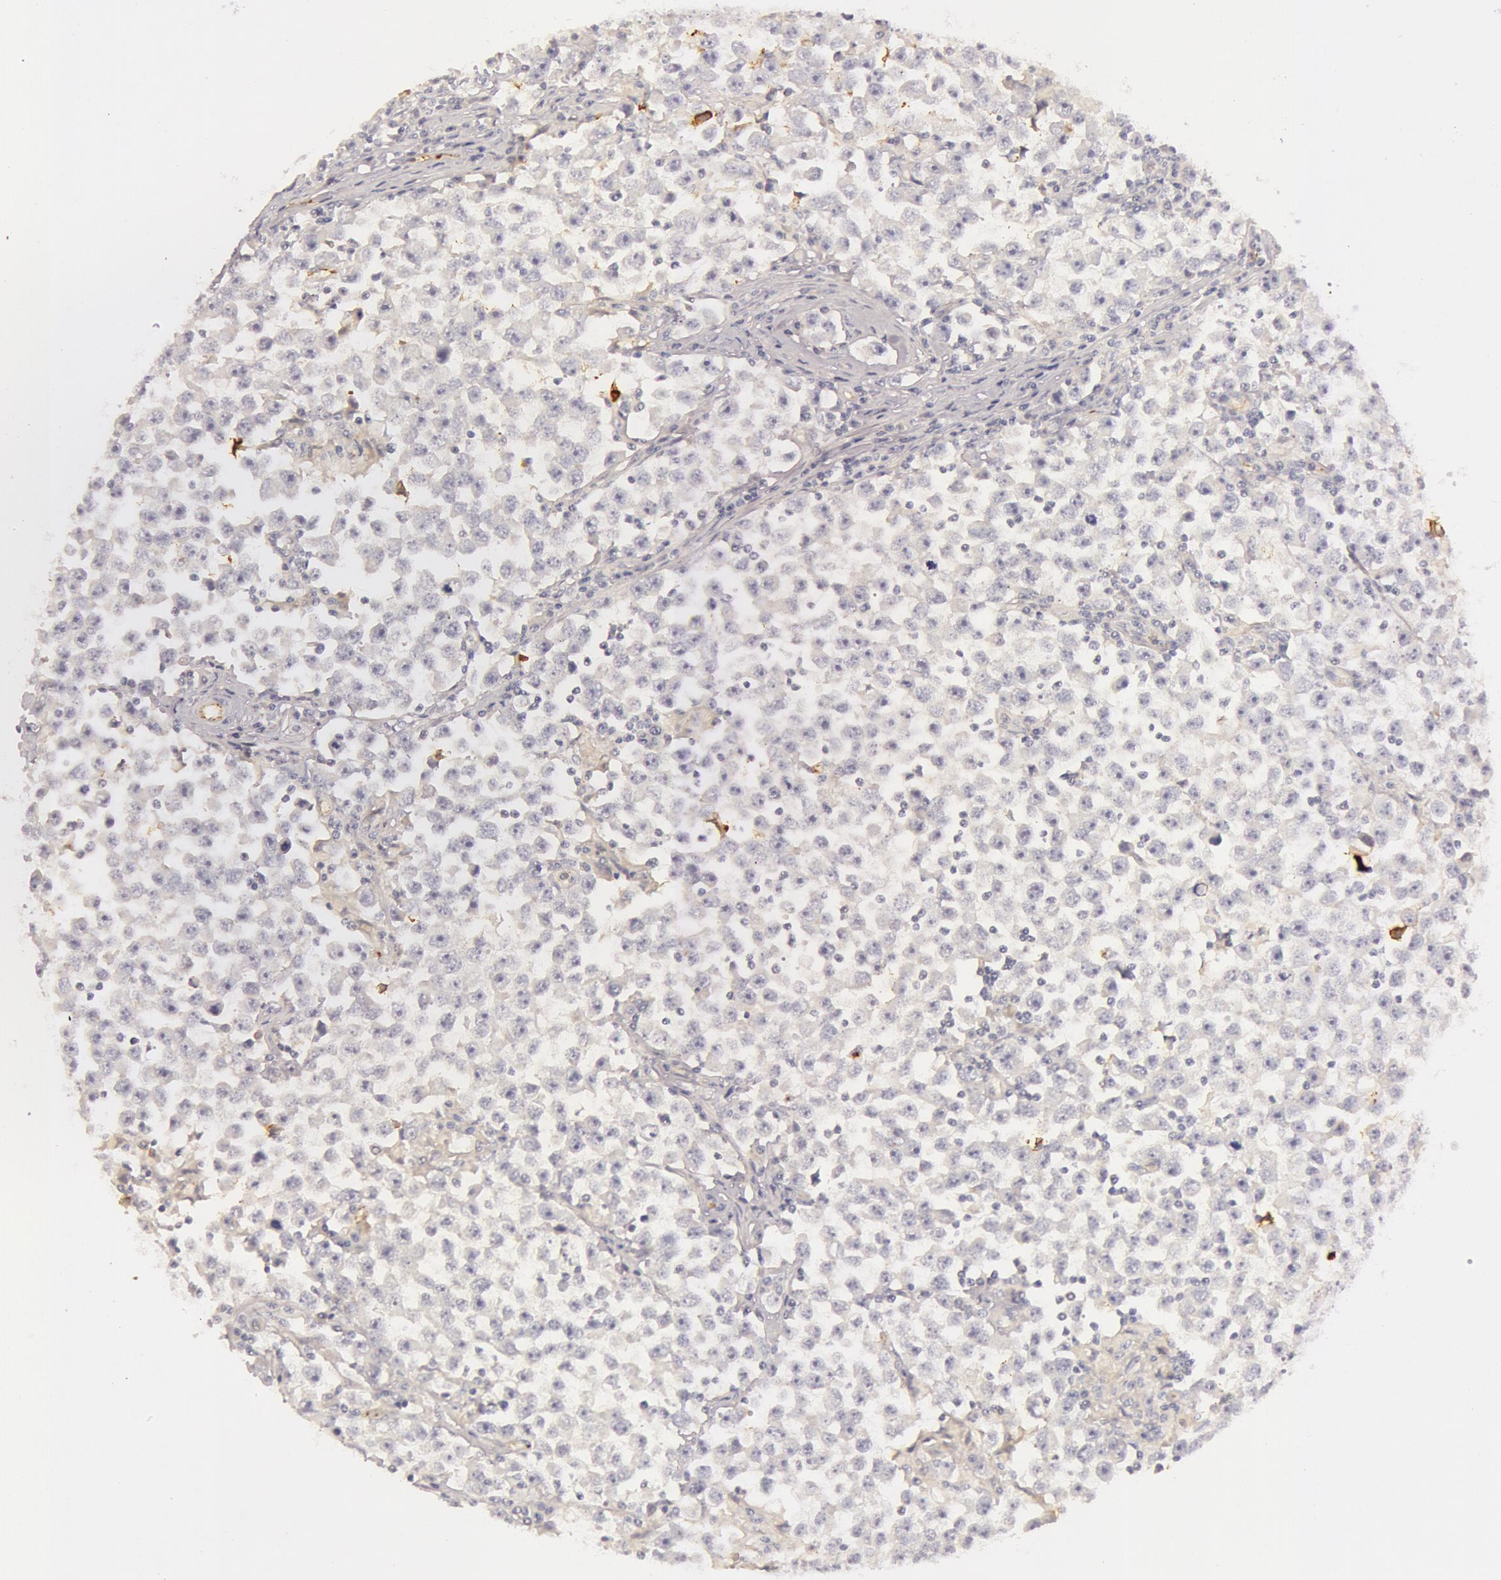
{"staining": {"intensity": "negative", "quantity": "none", "location": "none"}, "tissue": "testis cancer", "cell_type": "Tumor cells", "image_type": "cancer", "snomed": [{"axis": "morphology", "description": "Seminoma, NOS"}, {"axis": "topography", "description": "Testis"}], "caption": "Testis cancer was stained to show a protein in brown. There is no significant positivity in tumor cells.", "gene": "C4BPA", "patient": {"sex": "male", "age": 33}}